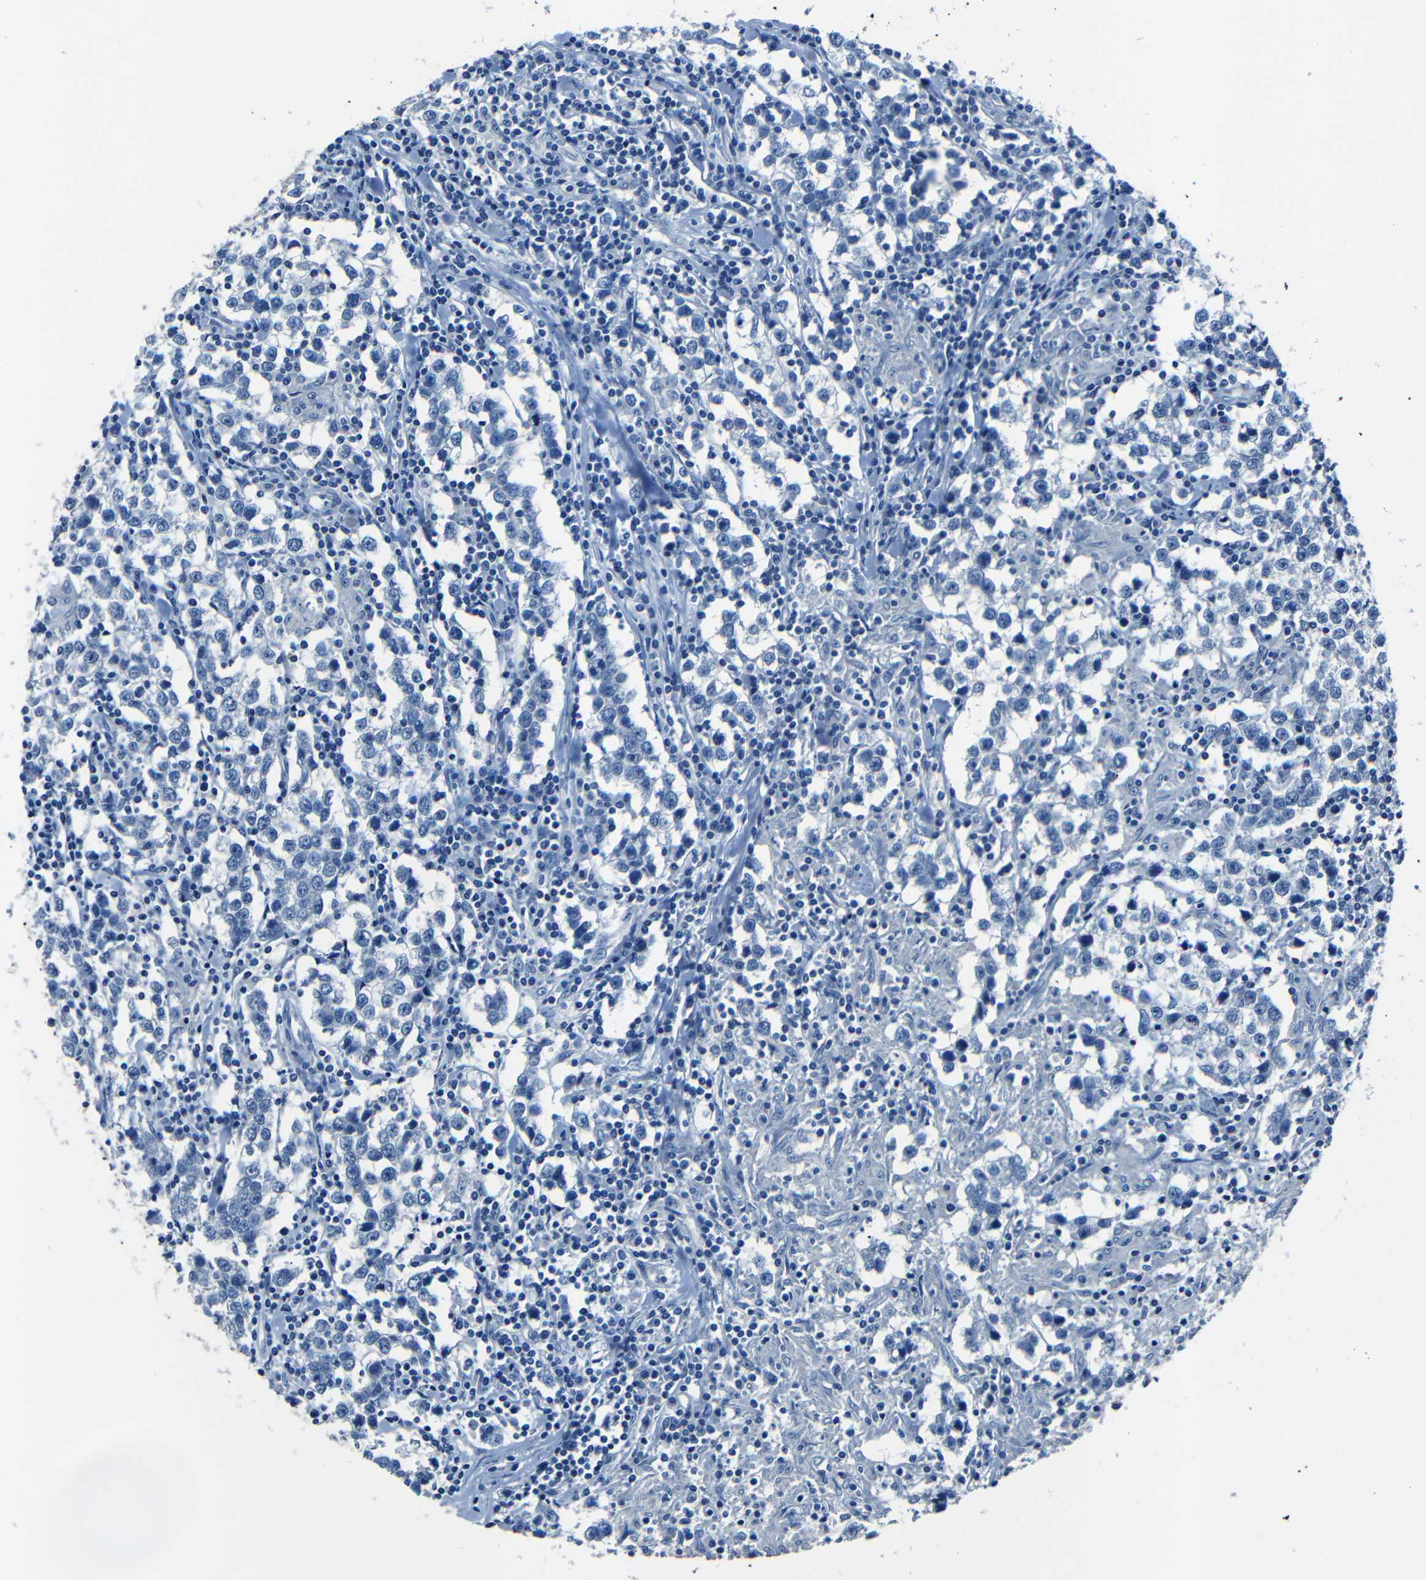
{"staining": {"intensity": "negative", "quantity": "none", "location": "none"}, "tissue": "testis cancer", "cell_type": "Tumor cells", "image_type": "cancer", "snomed": [{"axis": "morphology", "description": "Seminoma, NOS"}, {"axis": "morphology", "description": "Carcinoma, Embryonal, NOS"}, {"axis": "topography", "description": "Testis"}], "caption": "Tumor cells show no significant expression in embryonal carcinoma (testis).", "gene": "NCMAP", "patient": {"sex": "male", "age": 36}}